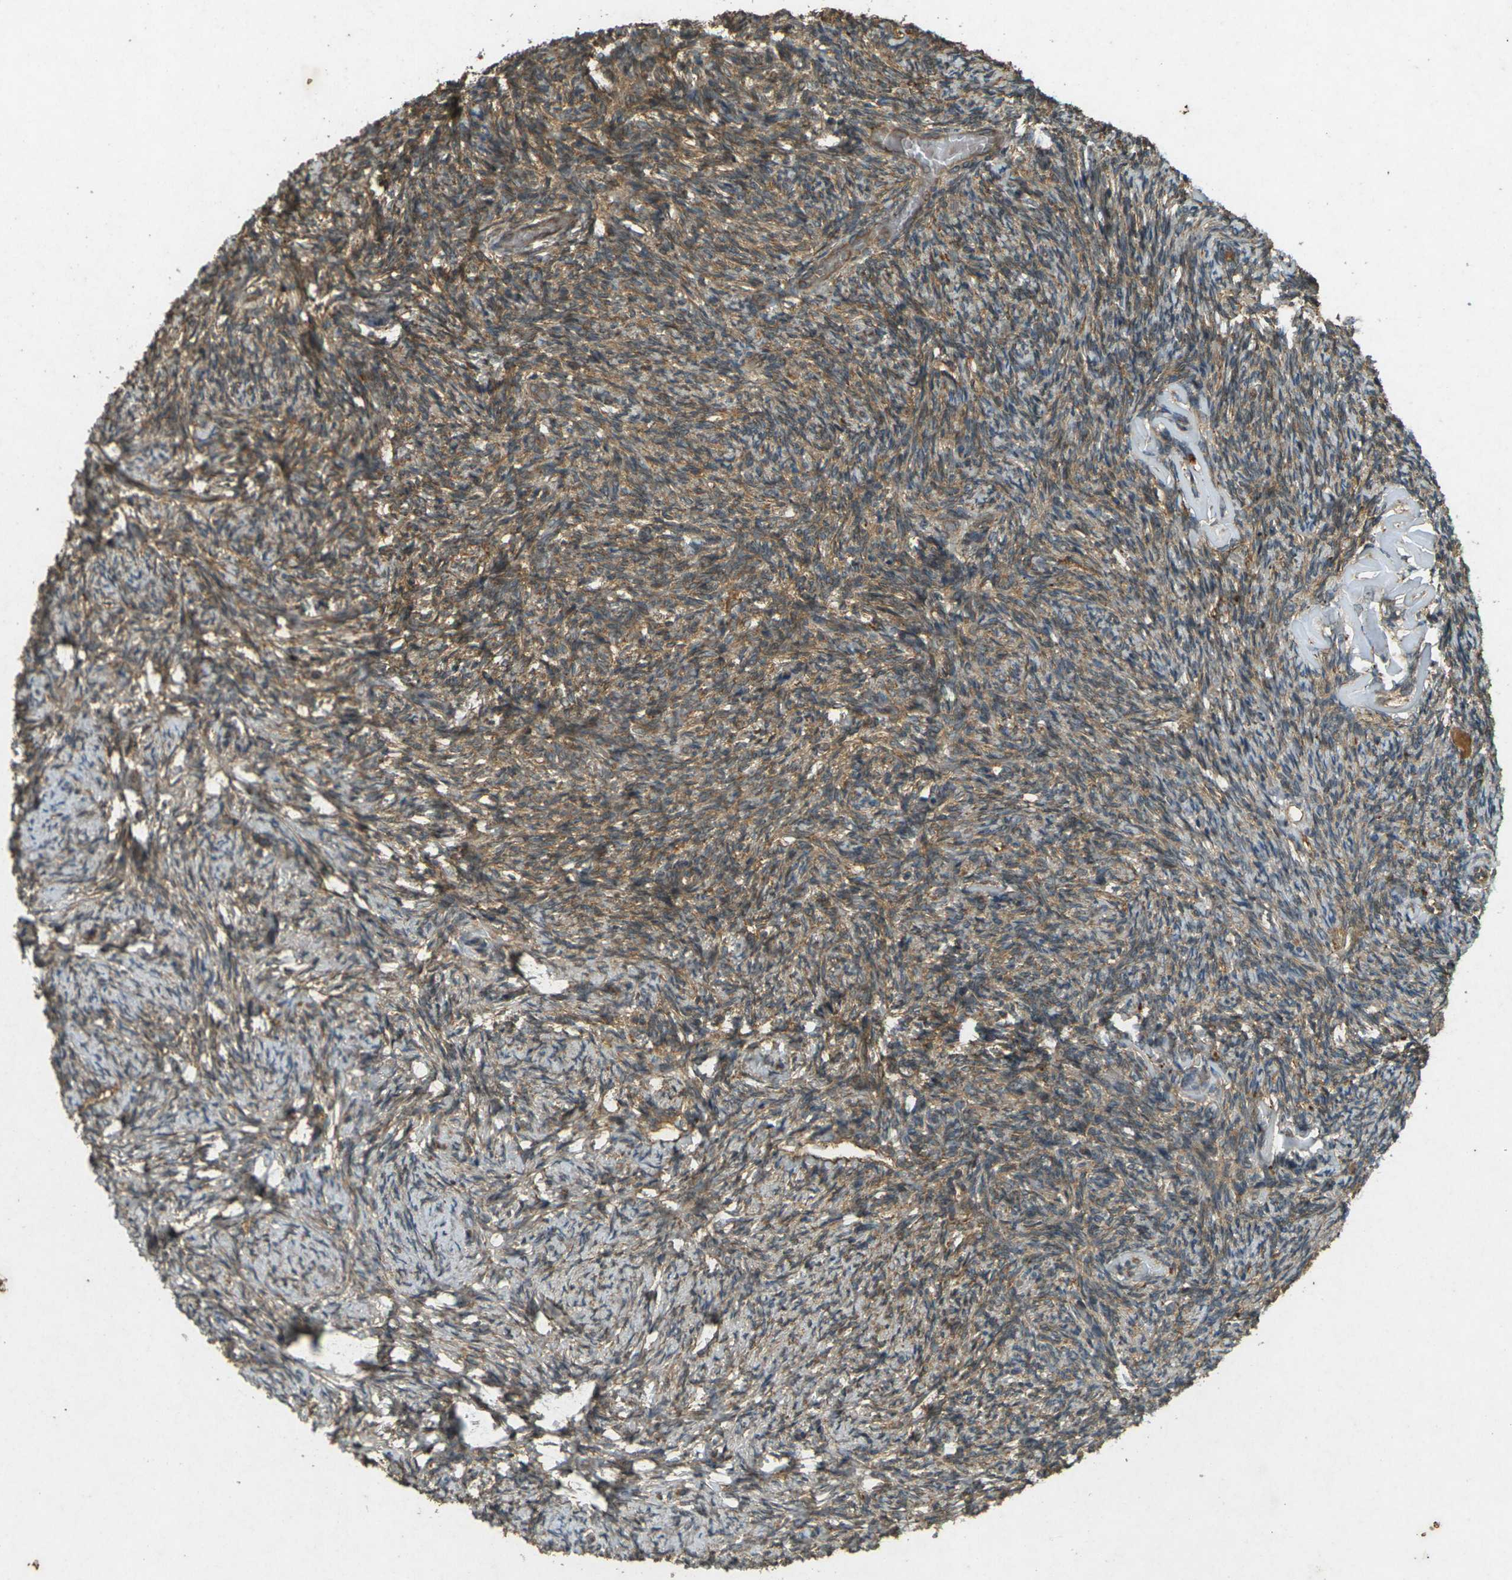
{"staining": {"intensity": "moderate", "quantity": ">75%", "location": "cytoplasmic/membranous"}, "tissue": "ovary", "cell_type": "Ovarian stroma cells", "image_type": "normal", "snomed": [{"axis": "morphology", "description": "Normal tissue, NOS"}, {"axis": "topography", "description": "Ovary"}], "caption": "The histopathology image reveals immunohistochemical staining of benign ovary. There is moderate cytoplasmic/membranous expression is identified in about >75% of ovarian stroma cells.", "gene": "TAP1", "patient": {"sex": "female", "age": 60}}